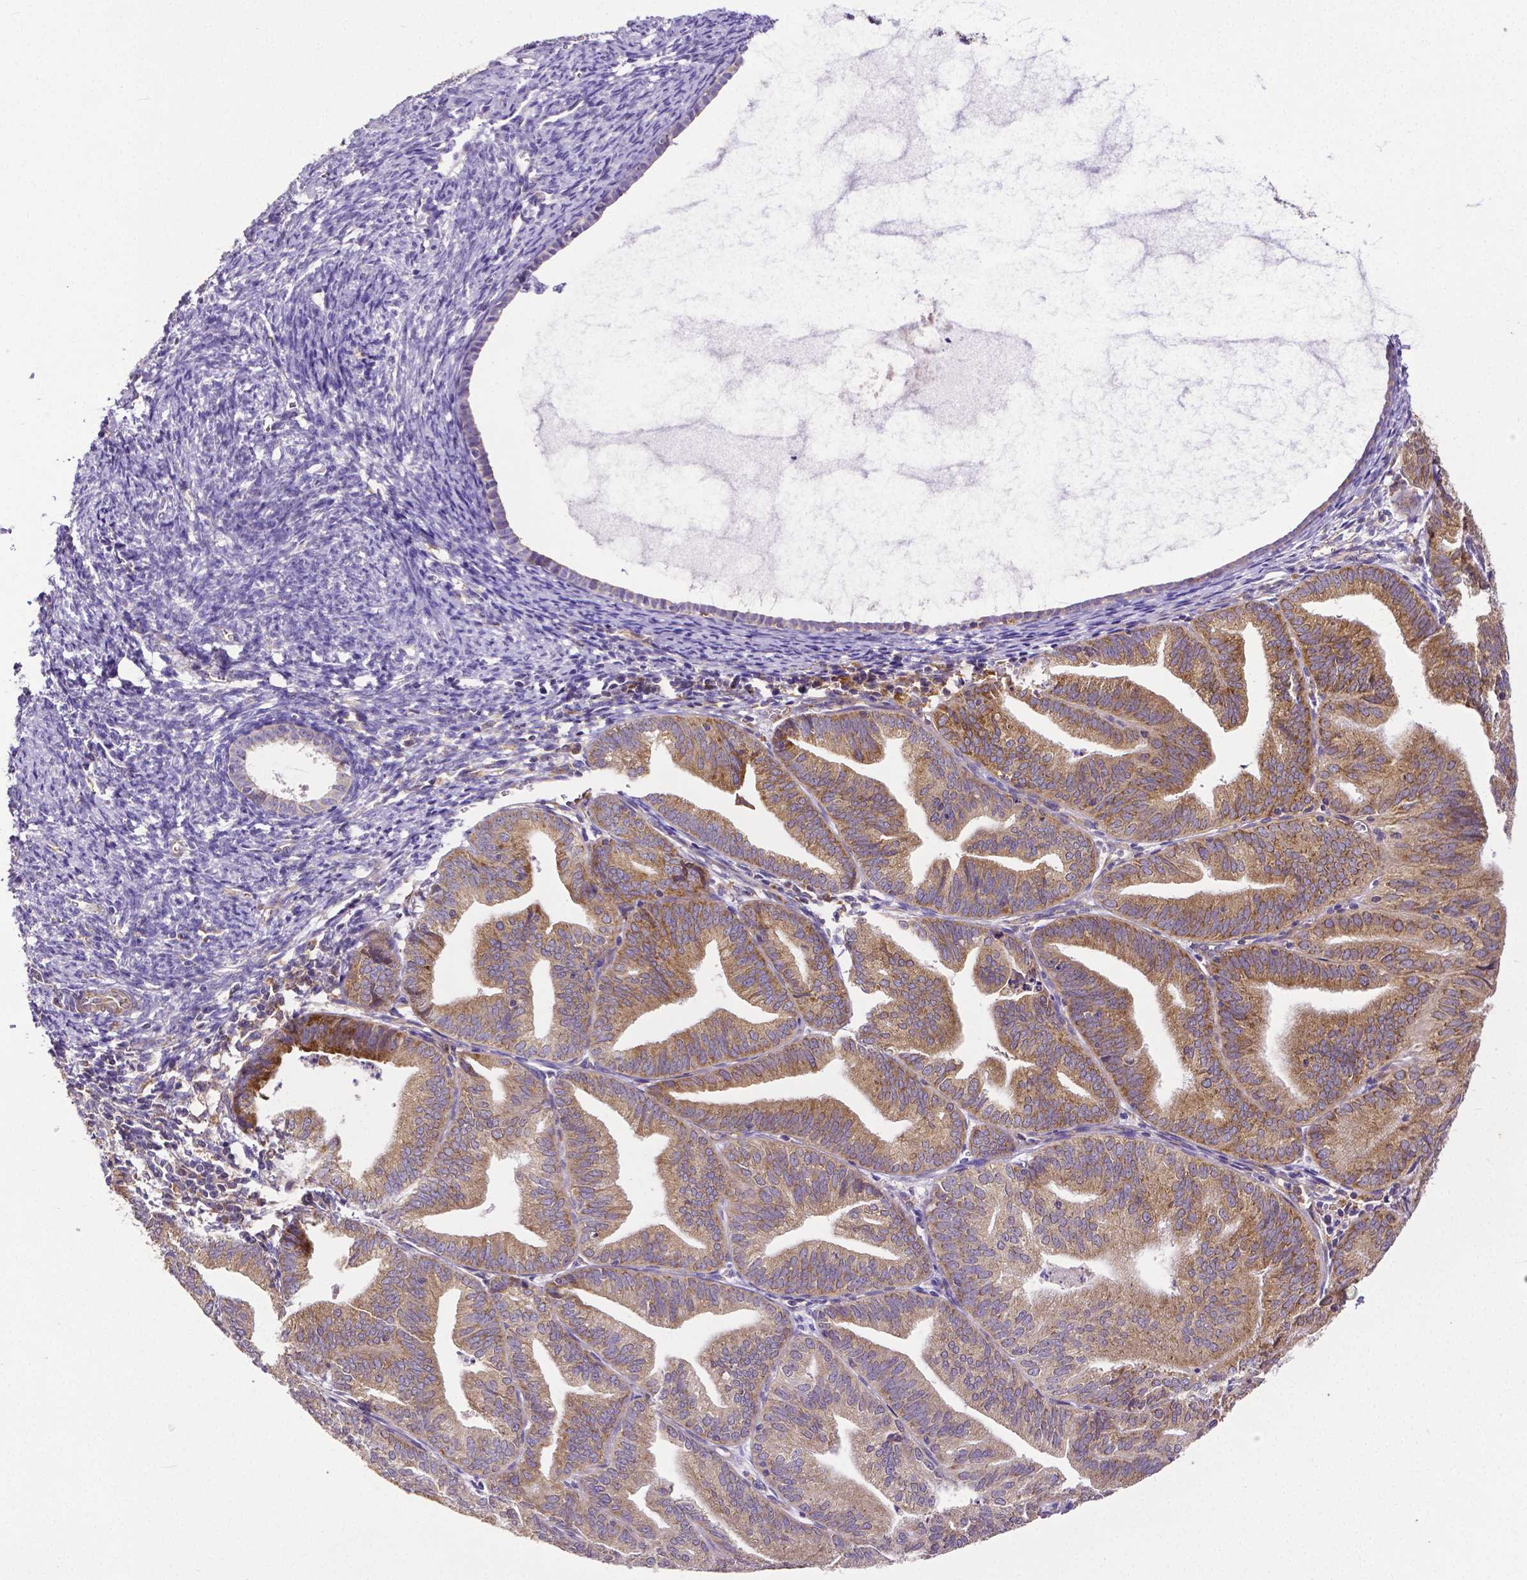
{"staining": {"intensity": "moderate", "quantity": ">75%", "location": "cytoplasmic/membranous"}, "tissue": "endometrial cancer", "cell_type": "Tumor cells", "image_type": "cancer", "snomed": [{"axis": "morphology", "description": "Adenocarcinoma, NOS"}, {"axis": "topography", "description": "Endometrium"}], "caption": "Tumor cells display medium levels of moderate cytoplasmic/membranous positivity in approximately >75% of cells in human endometrial cancer (adenocarcinoma). (Brightfield microscopy of DAB IHC at high magnification).", "gene": "DICER1", "patient": {"sex": "female", "age": 70}}